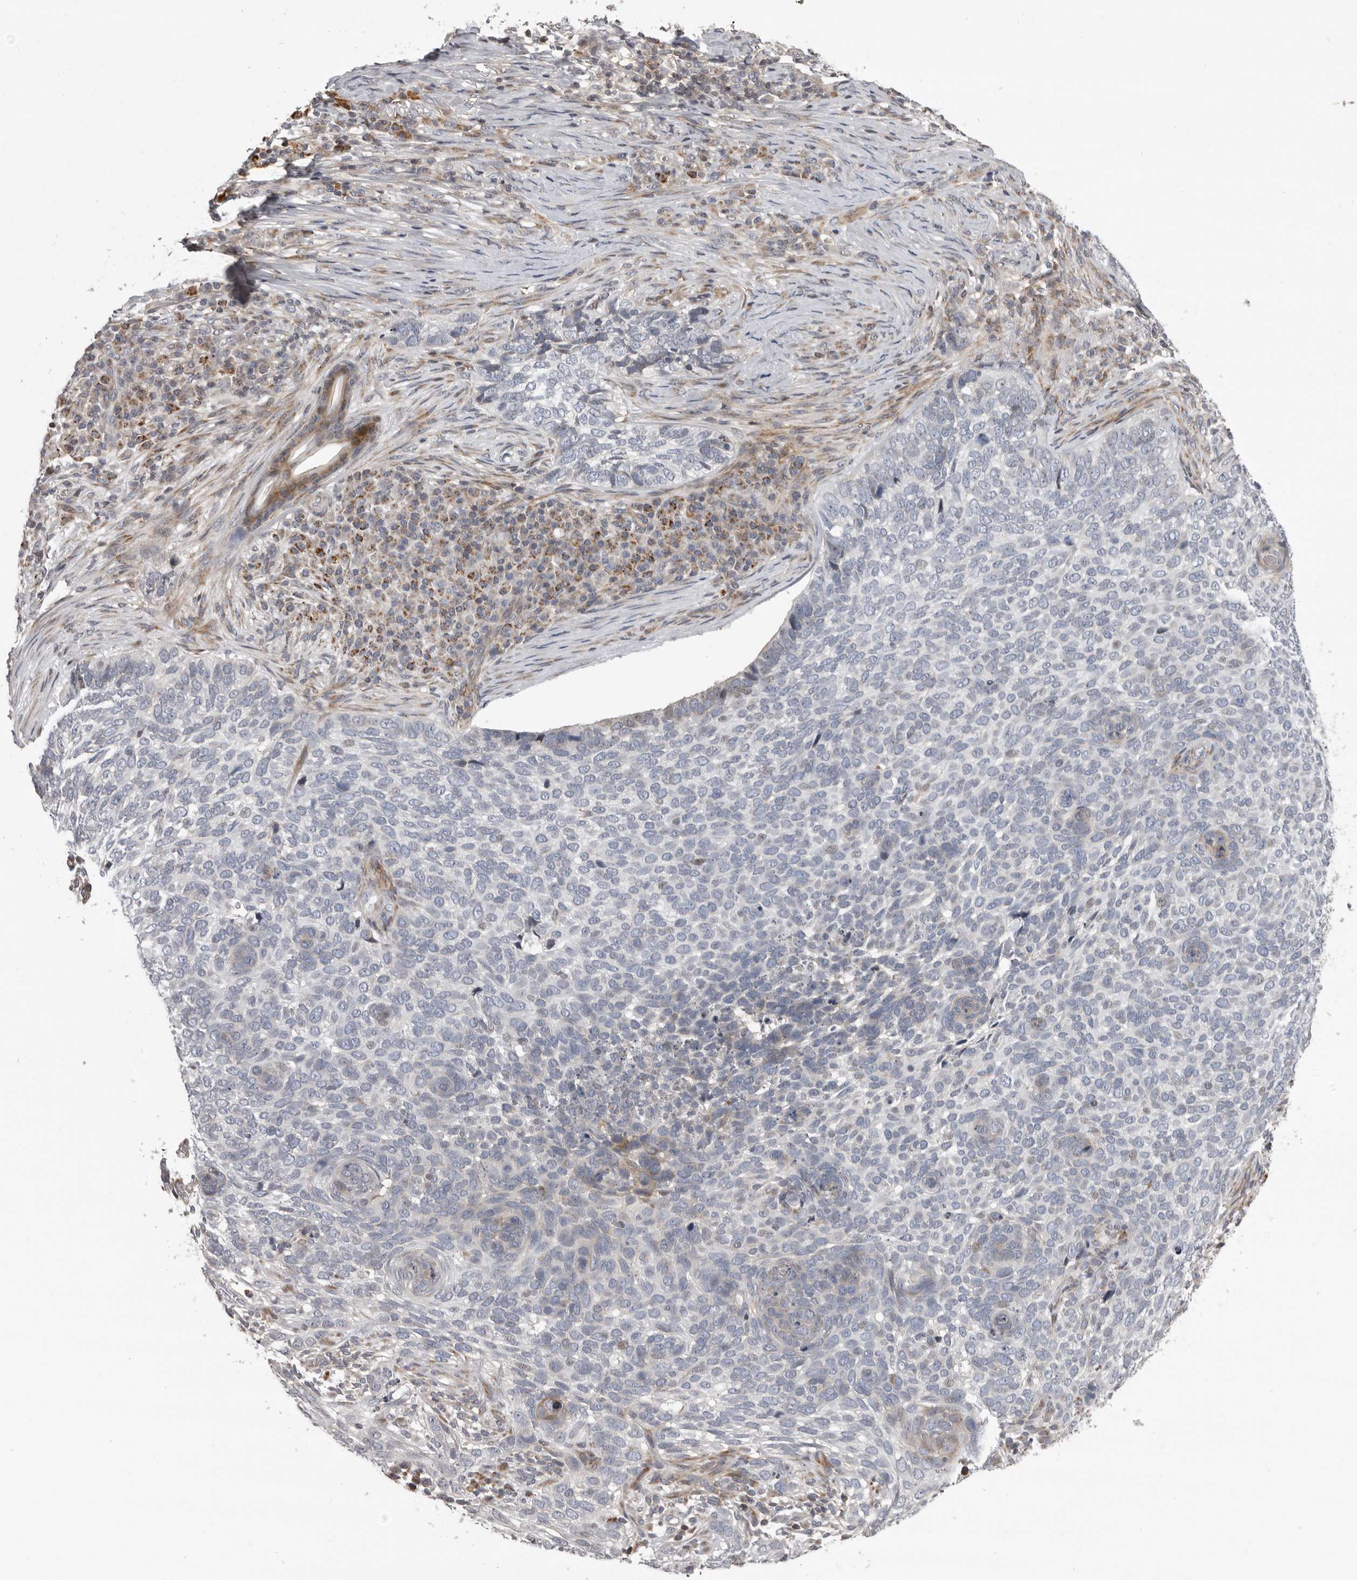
{"staining": {"intensity": "negative", "quantity": "none", "location": "none"}, "tissue": "skin cancer", "cell_type": "Tumor cells", "image_type": "cancer", "snomed": [{"axis": "morphology", "description": "Basal cell carcinoma"}, {"axis": "topography", "description": "Skin"}], "caption": "Skin cancer was stained to show a protein in brown. There is no significant positivity in tumor cells.", "gene": "AZIN1", "patient": {"sex": "female", "age": 64}}